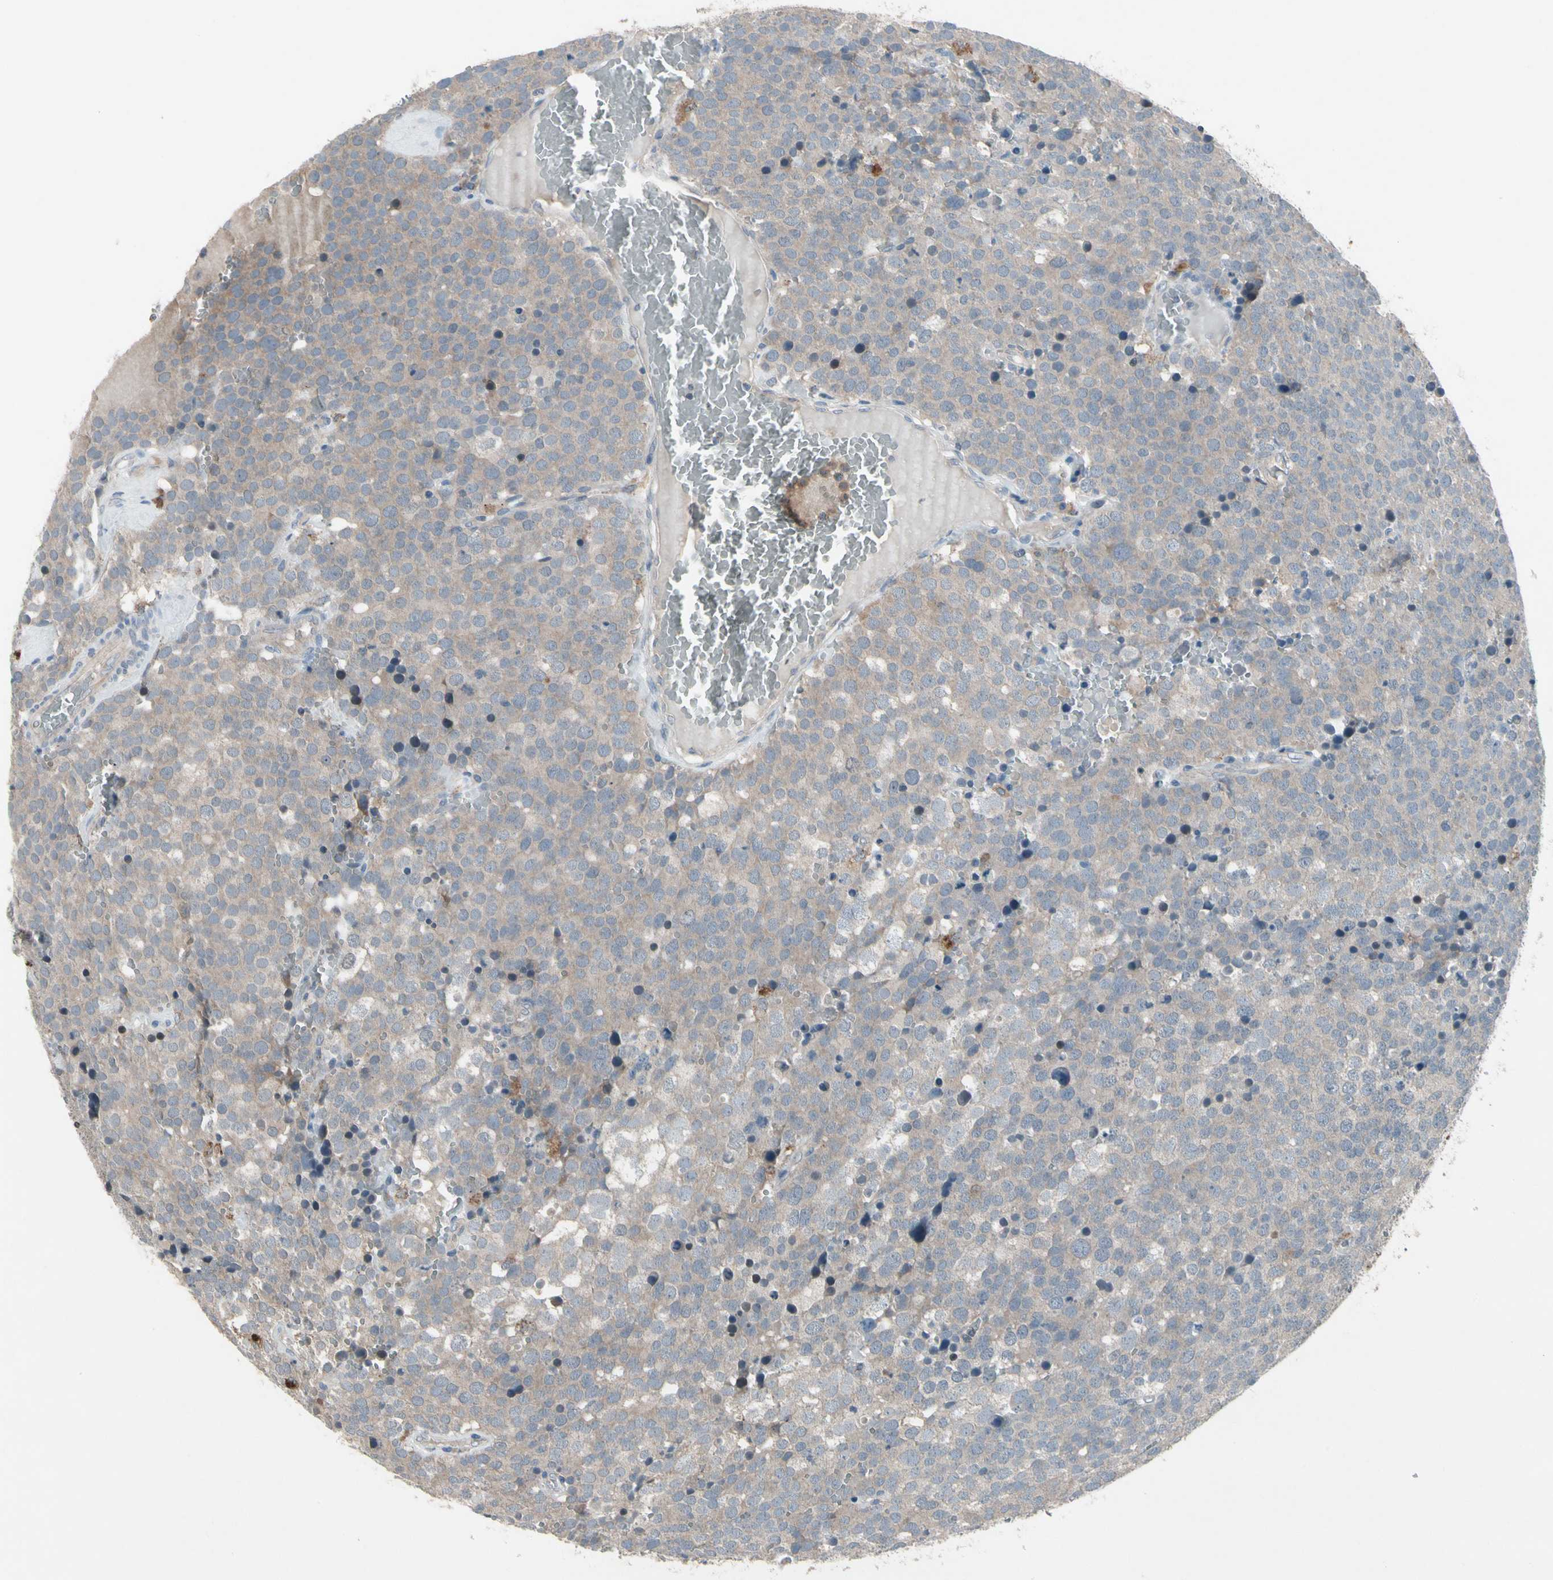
{"staining": {"intensity": "weak", "quantity": ">75%", "location": "cytoplasmic/membranous"}, "tissue": "testis cancer", "cell_type": "Tumor cells", "image_type": "cancer", "snomed": [{"axis": "morphology", "description": "Seminoma, NOS"}, {"axis": "topography", "description": "Testis"}], "caption": "Approximately >75% of tumor cells in testis cancer display weak cytoplasmic/membranous protein positivity as visualized by brown immunohistochemical staining.", "gene": "NMI", "patient": {"sex": "male", "age": 71}}